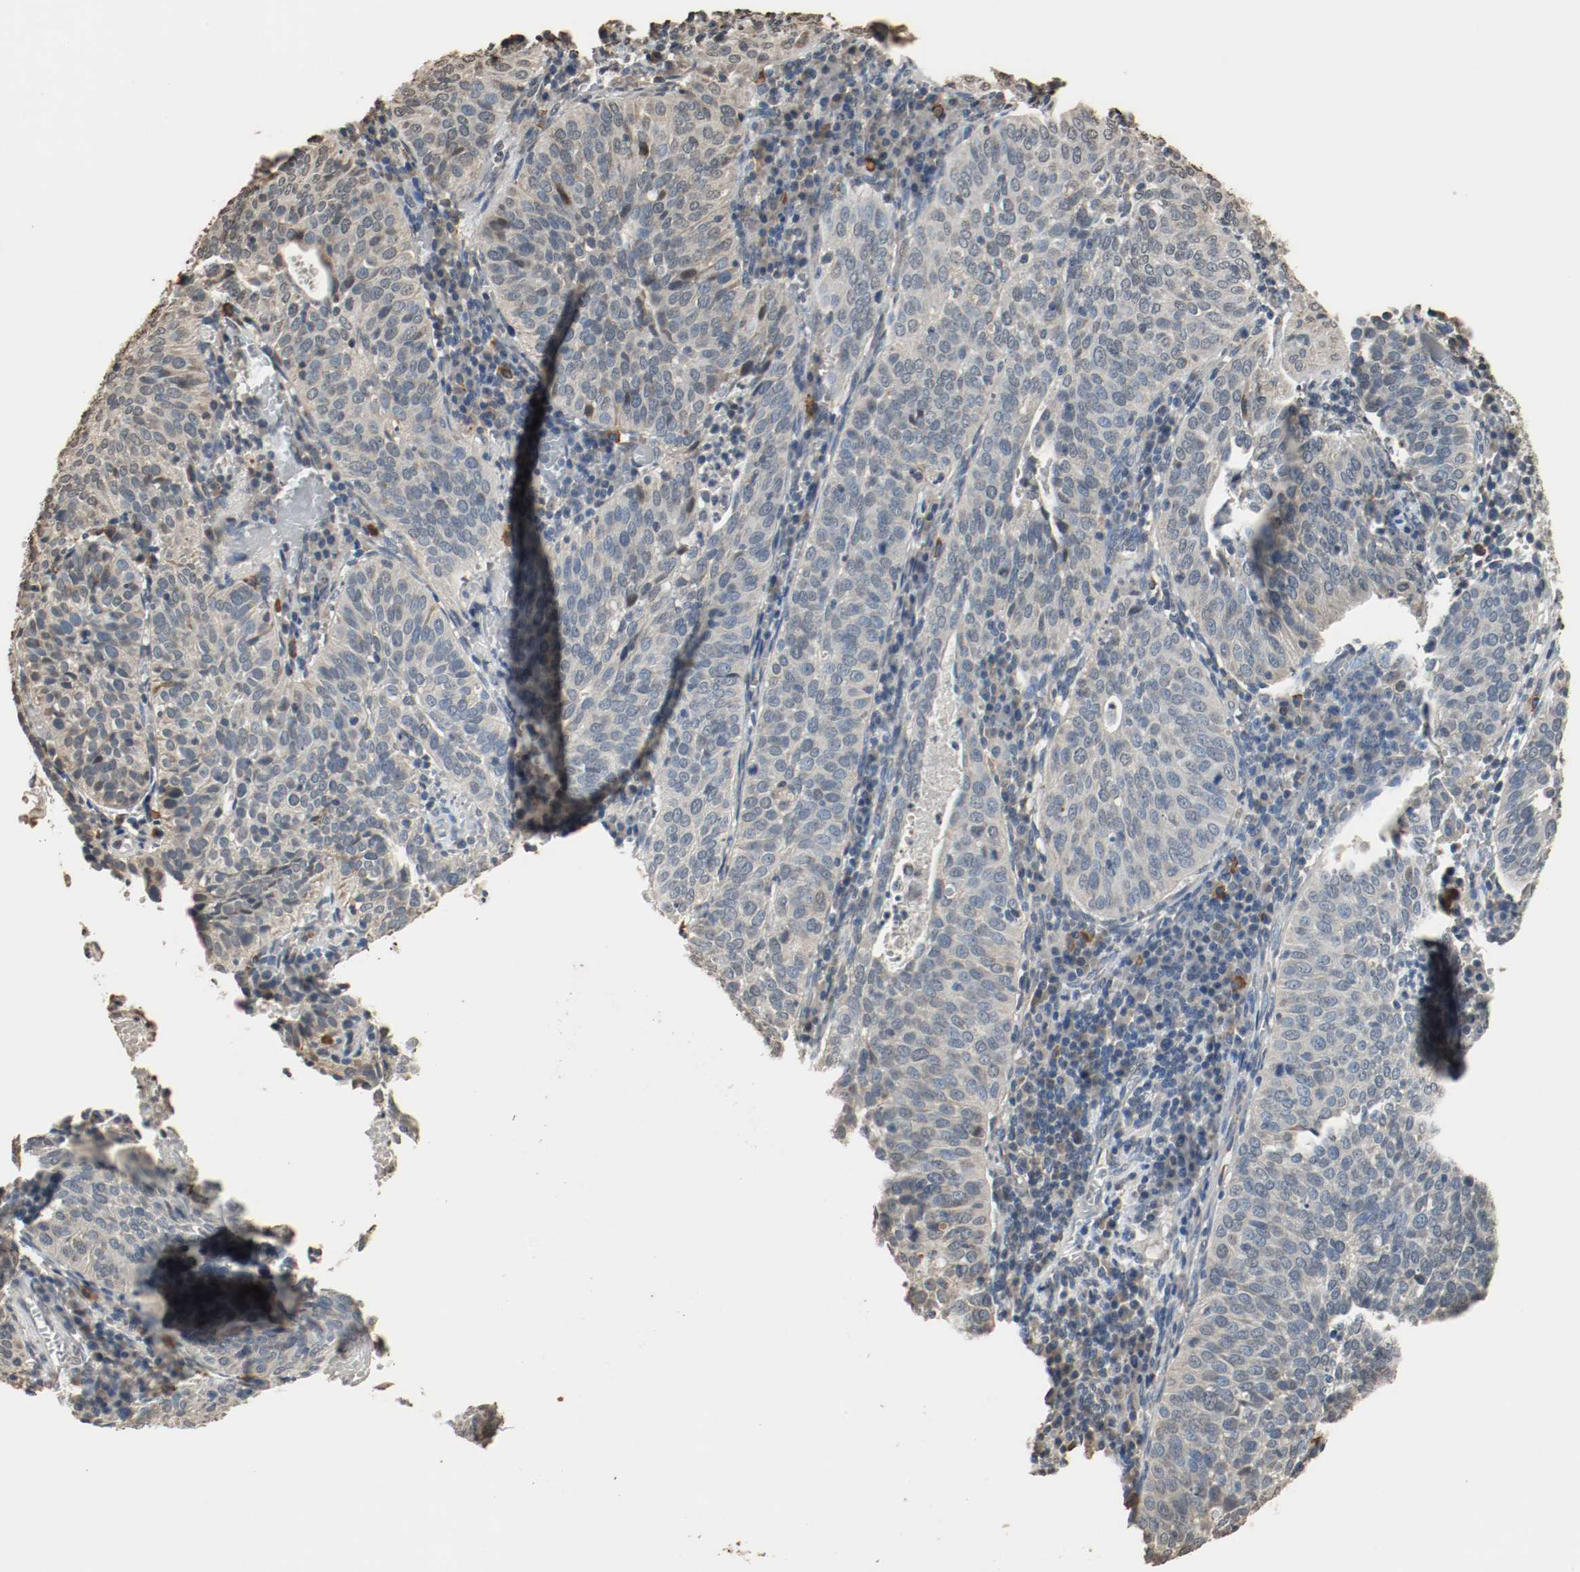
{"staining": {"intensity": "weak", "quantity": "<25%", "location": "cytoplasmic/membranous"}, "tissue": "cervical cancer", "cell_type": "Tumor cells", "image_type": "cancer", "snomed": [{"axis": "morphology", "description": "Squamous cell carcinoma, NOS"}, {"axis": "topography", "description": "Cervix"}], "caption": "The photomicrograph shows no staining of tumor cells in squamous cell carcinoma (cervical).", "gene": "RTN4", "patient": {"sex": "female", "age": 39}}